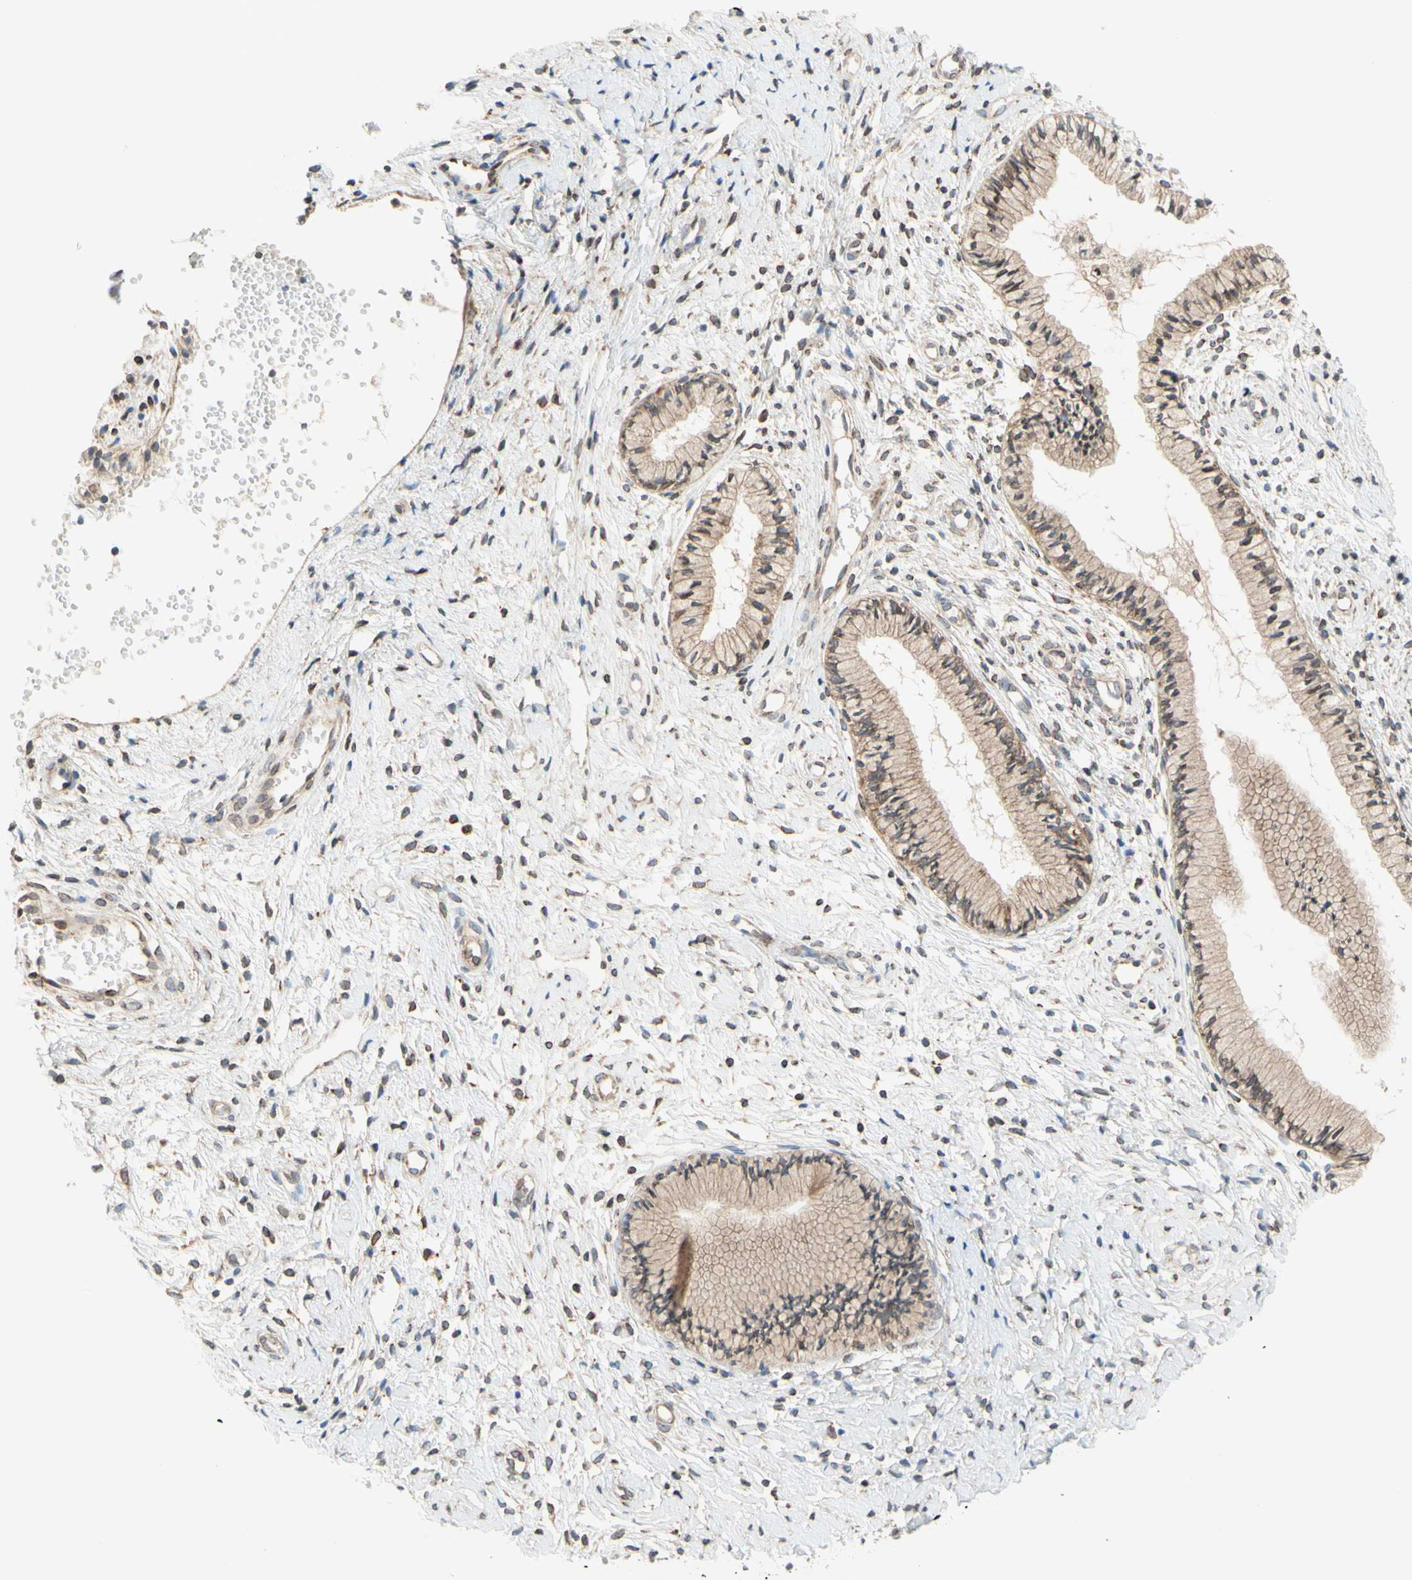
{"staining": {"intensity": "moderate", "quantity": ">75%", "location": "cytoplasmic/membranous,nuclear"}, "tissue": "cervix", "cell_type": "Glandular cells", "image_type": "normal", "snomed": [{"axis": "morphology", "description": "Normal tissue, NOS"}, {"axis": "topography", "description": "Cervix"}], "caption": "The image reveals staining of unremarkable cervix, revealing moderate cytoplasmic/membranous,nuclear protein expression (brown color) within glandular cells.", "gene": "TRAF2", "patient": {"sex": "female", "age": 39}}